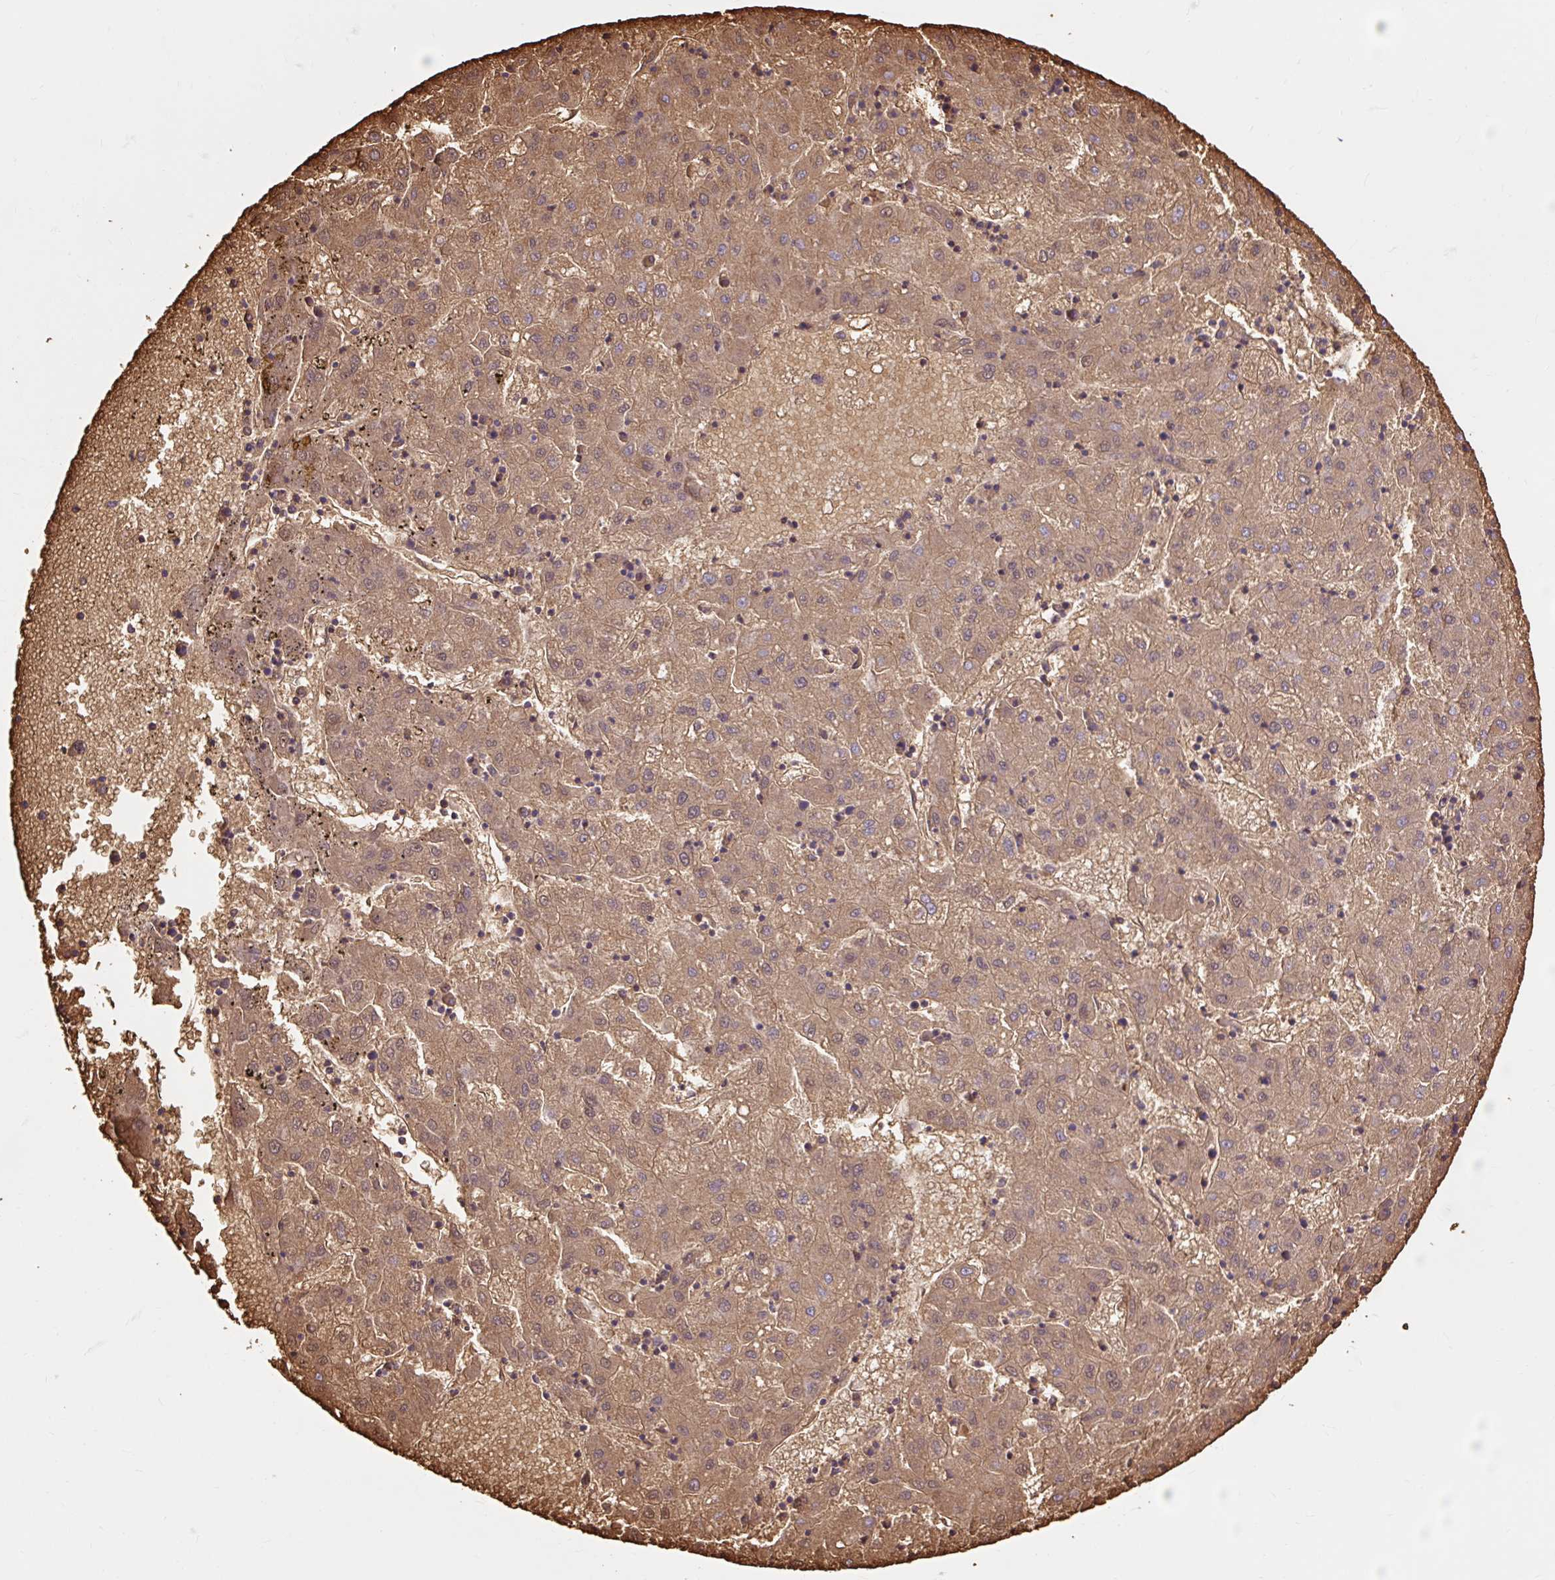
{"staining": {"intensity": "moderate", "quantity": ">75%", "location": "cytoplasmic/membranous,nuclear"}, "tissue": "liver cancer", "cell_type": "Tumor cells", "image_type": "cancer", "snomed": [{"axis": "morphology", "description": "Carcinoma, Hepatocellular, NOS"}, {"axis": "topography", "description": "Liver"}], "caption": "Human liver cancer stained for a protein (brown) exhibits moderate cytoplasmic/membranous and nuclear positive staining in approximately >75% of tumor cells.", "gene": "HIP1R", "patient": {"sex": "male", "age": 72}}